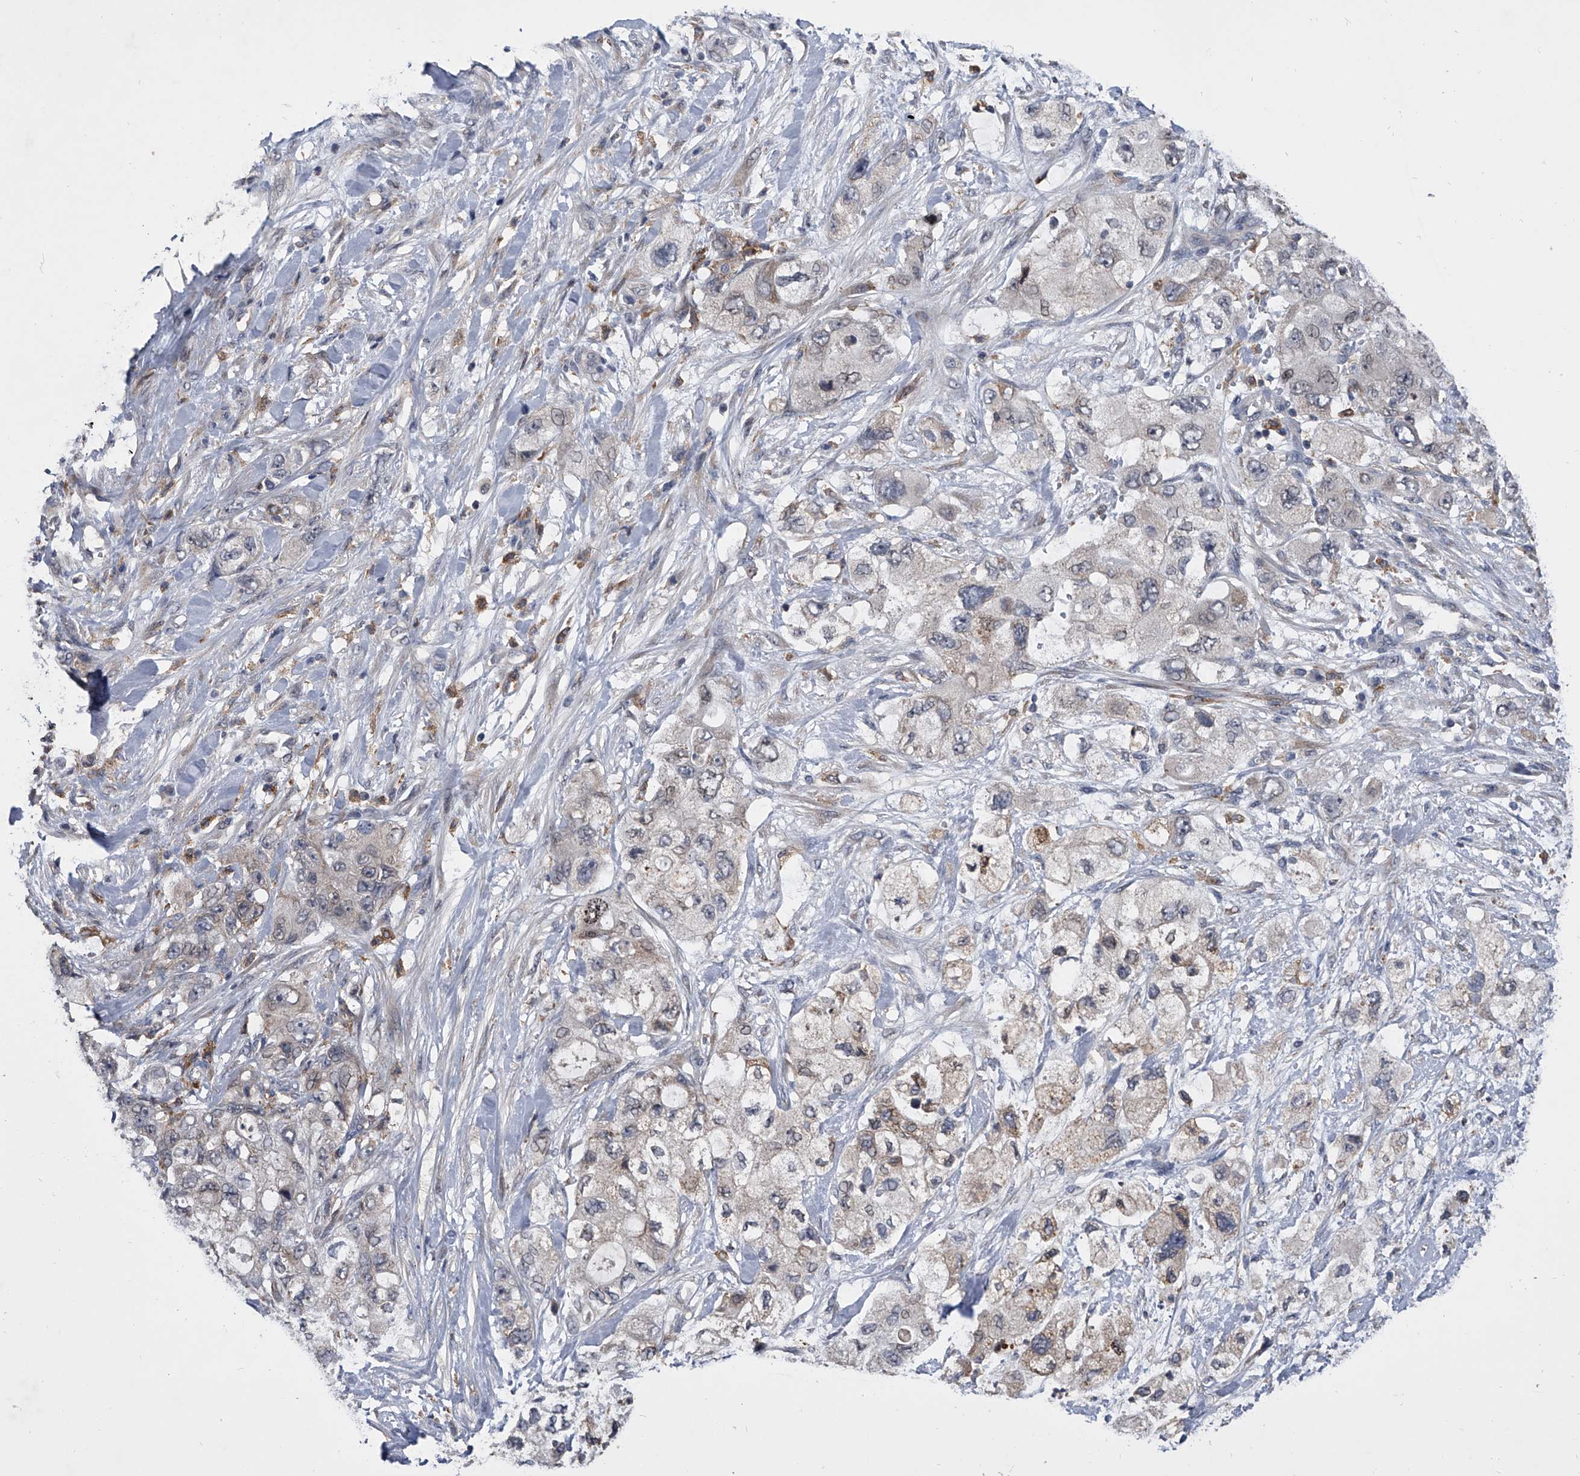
{"staining": {"intensity": "weak", "quantity": "<25%", "location": "cytoplasmic/membranous"}, "tissue": "pancreatic cancer", "cell_type": "Tumor cells", "image_type": "cancer", "snomed": [{"axis": "morphology", "description": "Adenocarcinoma, NOS"}, {"axis": "topography", "description": "Pancreas"}], "caption": "Pancreatic cancer was stained to show a protein in brown. There is no significant staining in tumor cells.", "gene": "MAP4K3", "patient": {"sex": "female", "age": 73}}